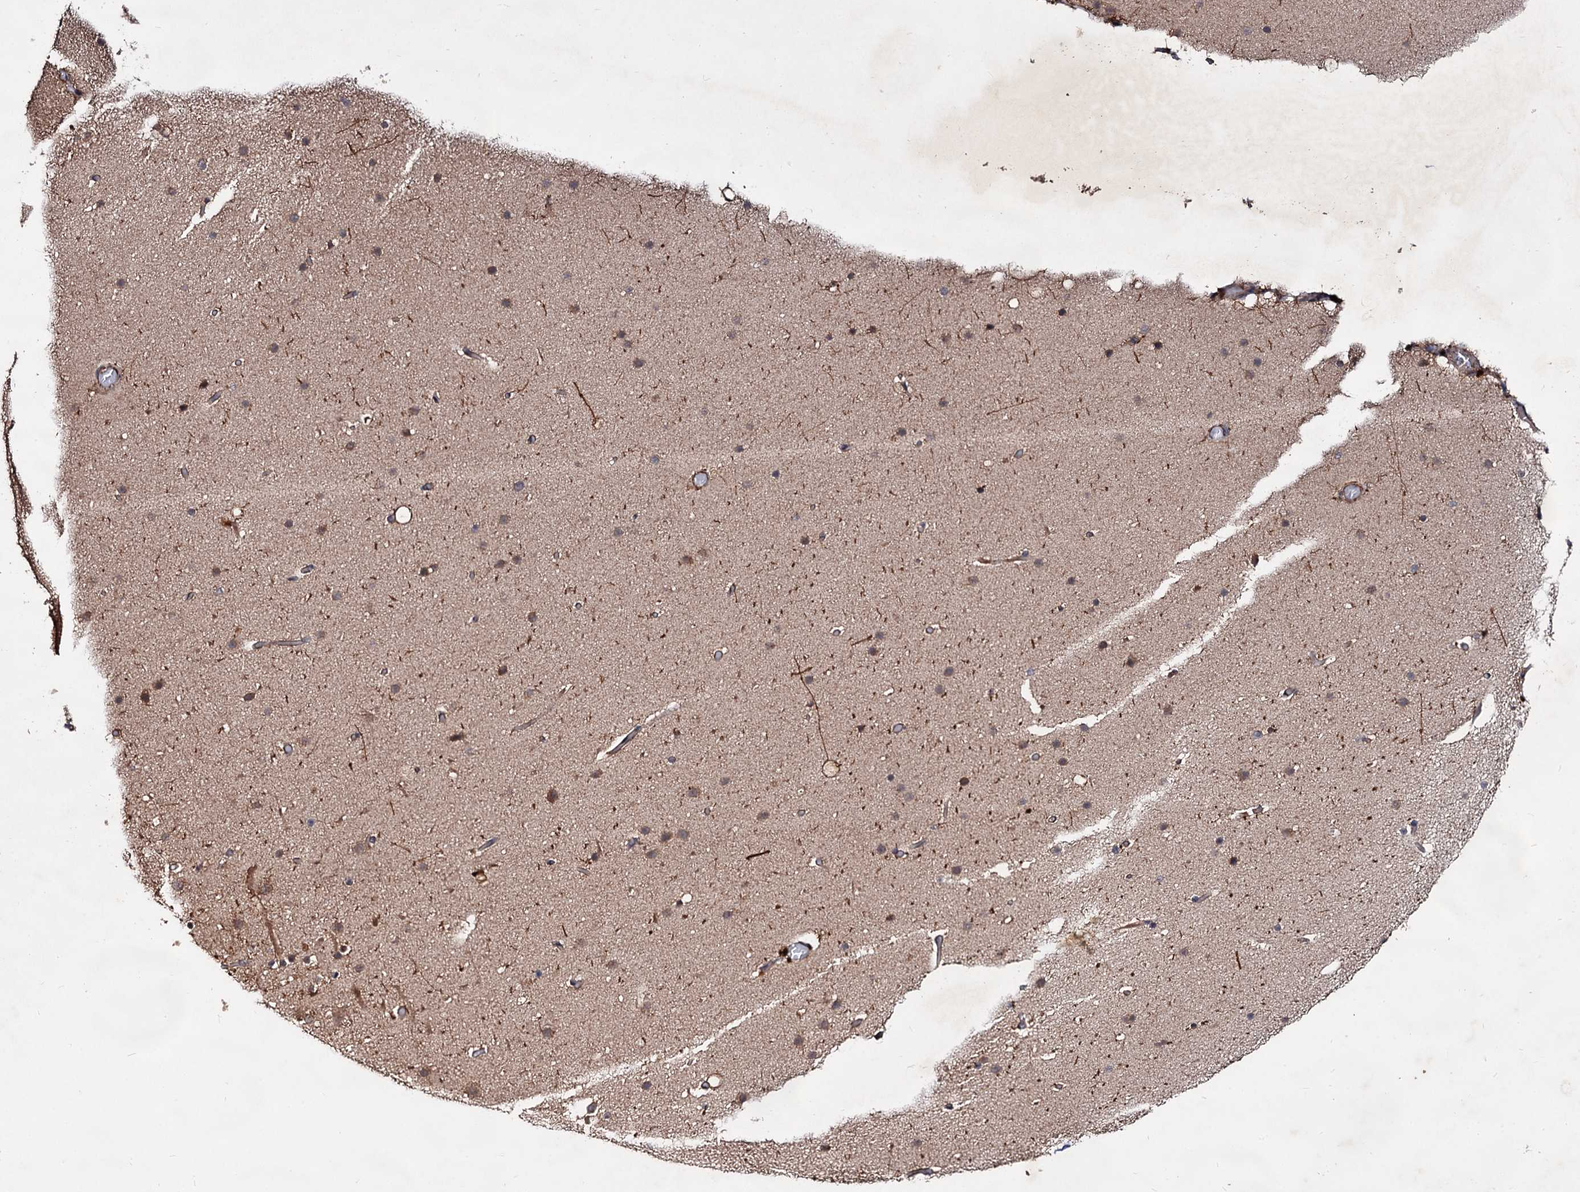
{"staining": {"intensity": "moderate", "quantity": ">75%", "location": "cytoplasmic/membranous"}, "tissue": "cerebellum", "cell_type": "Cells in granular layer", "image_type": "normal", "snomed": [{"axis": "morphology", "description": "Normal tissue, NOS"}, {"axis": "topography", "description": "Cerebellum"}], "caption": "Protein analysis of unremarkable cerebellum exhibits moderate cytoplasmic/membranous positivity in about >75% of cells in granular layer.", "gene": "TEX9", "patient": {"sex": "male", "age": 57}}